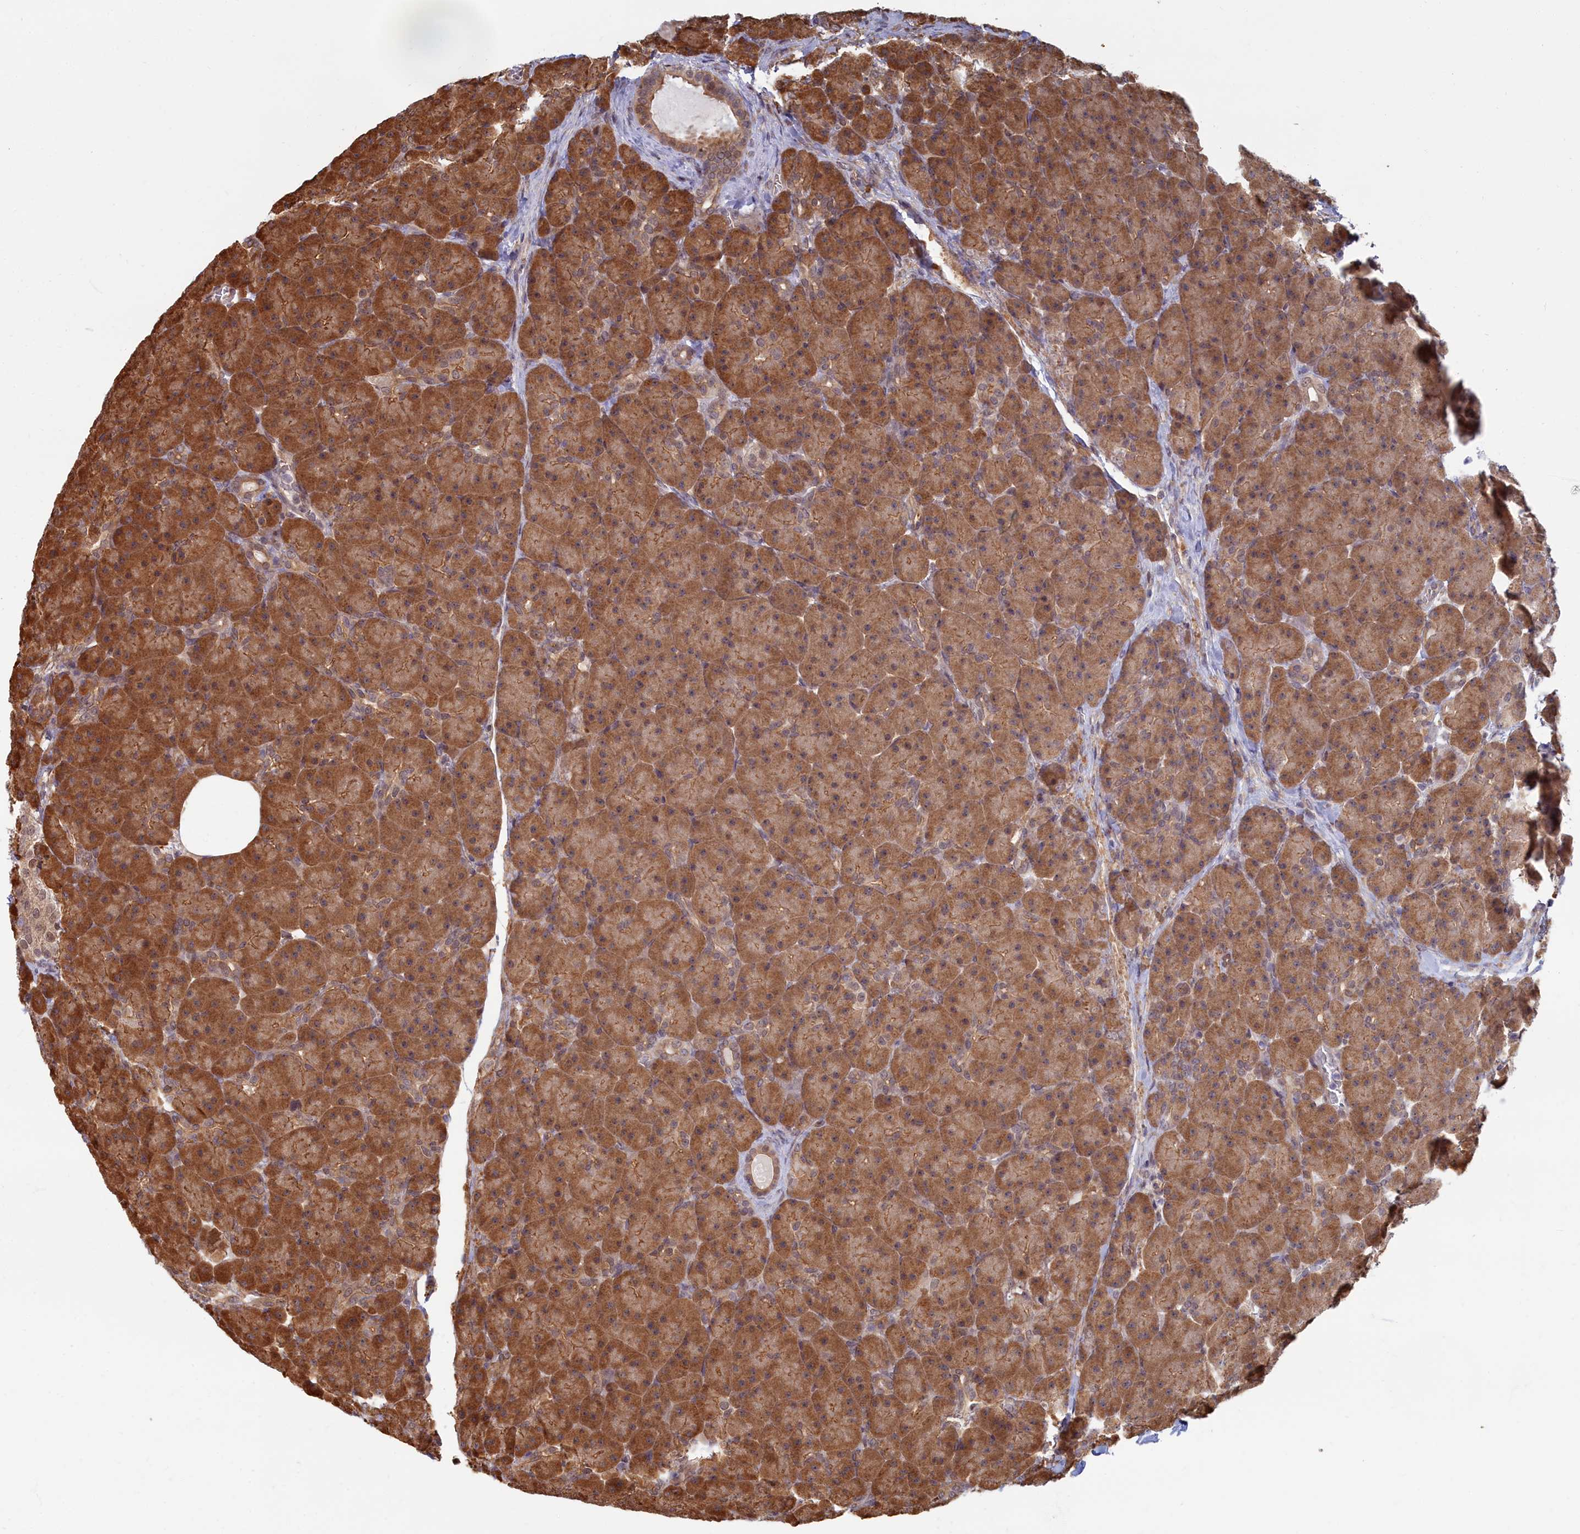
{"staining": {"intensity": "strong", "quantity": ">75%", "location": "cytoplasmic/membranous,nuclear"}, "tissue": "pancreas", "cell_type": "Exocrine glandular cells", "image_type": "normal", "snomed": [{"axis": "morphology", "description": "Normal tissue, NOS"}, {"axis": "topography", "description": "Pancreas"}], "caption": "Immunohistochemical staining of normal human pancreas demonstrates high levels of strong cytoplasmic/membranous,nuclear staining in approximately >75% of exocrine glandular cells.", "gene": "MAK16", "patient": {"sex": "male", "age": 66}}